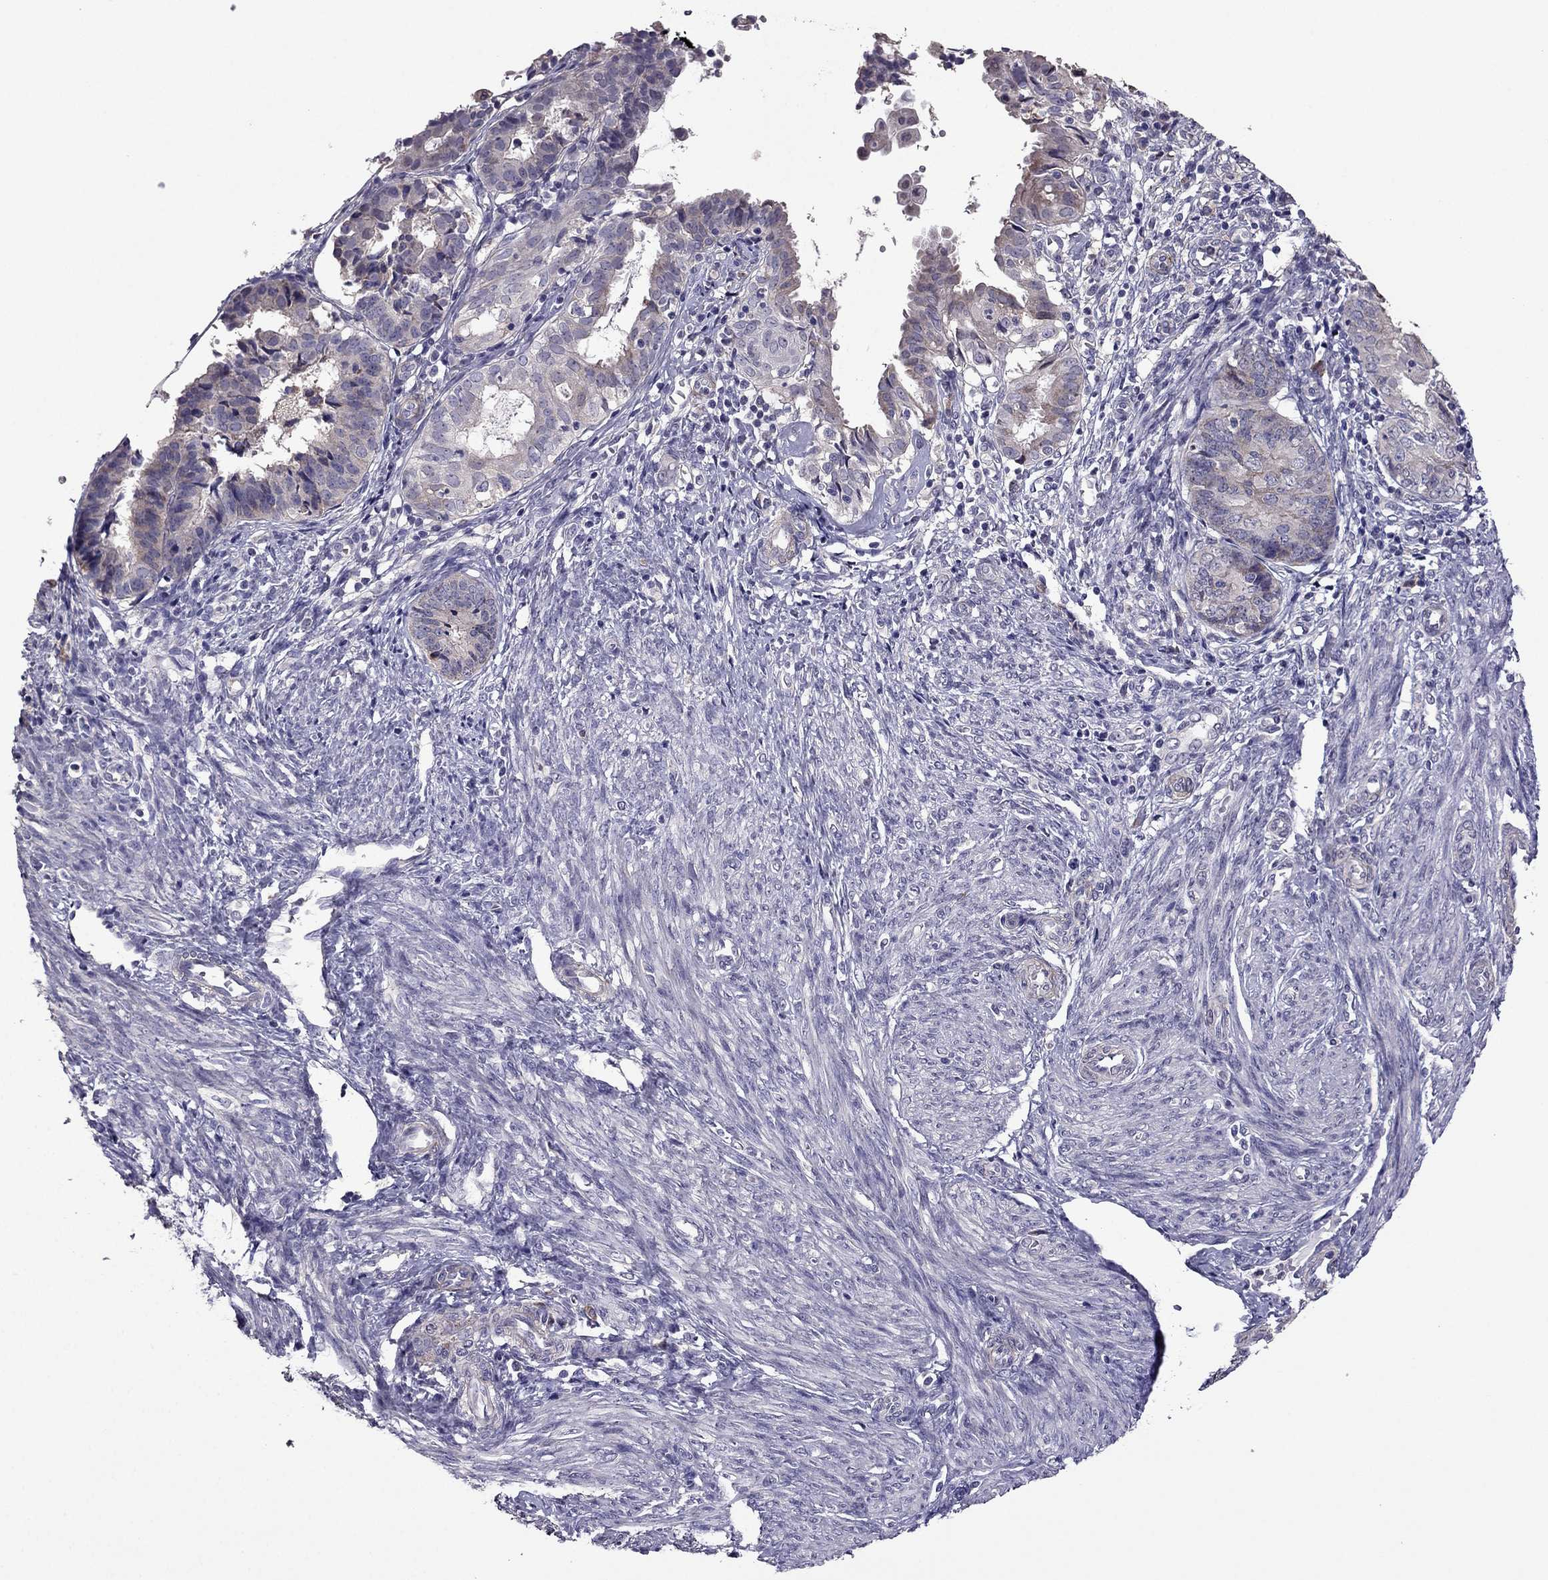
{"staining": {"intensity": "negative", "quantity": "none", "location": "none"}, "tissue": "endometrial cancer", "cell_type": "Tumor cells", "image_type": "cancer", "snomed": [{"axis": "morphology", "description": "Adenocarcinoma, NOS"}, {"axis": "topography", "description": "Endometrium"}], "caption": "Endometrial adenocarcinoma was stained to show a protein in brown. There is no significant expression in tumor cells.", "gene": "CDH9", "patient": {"sex": "female", "age": 68}}